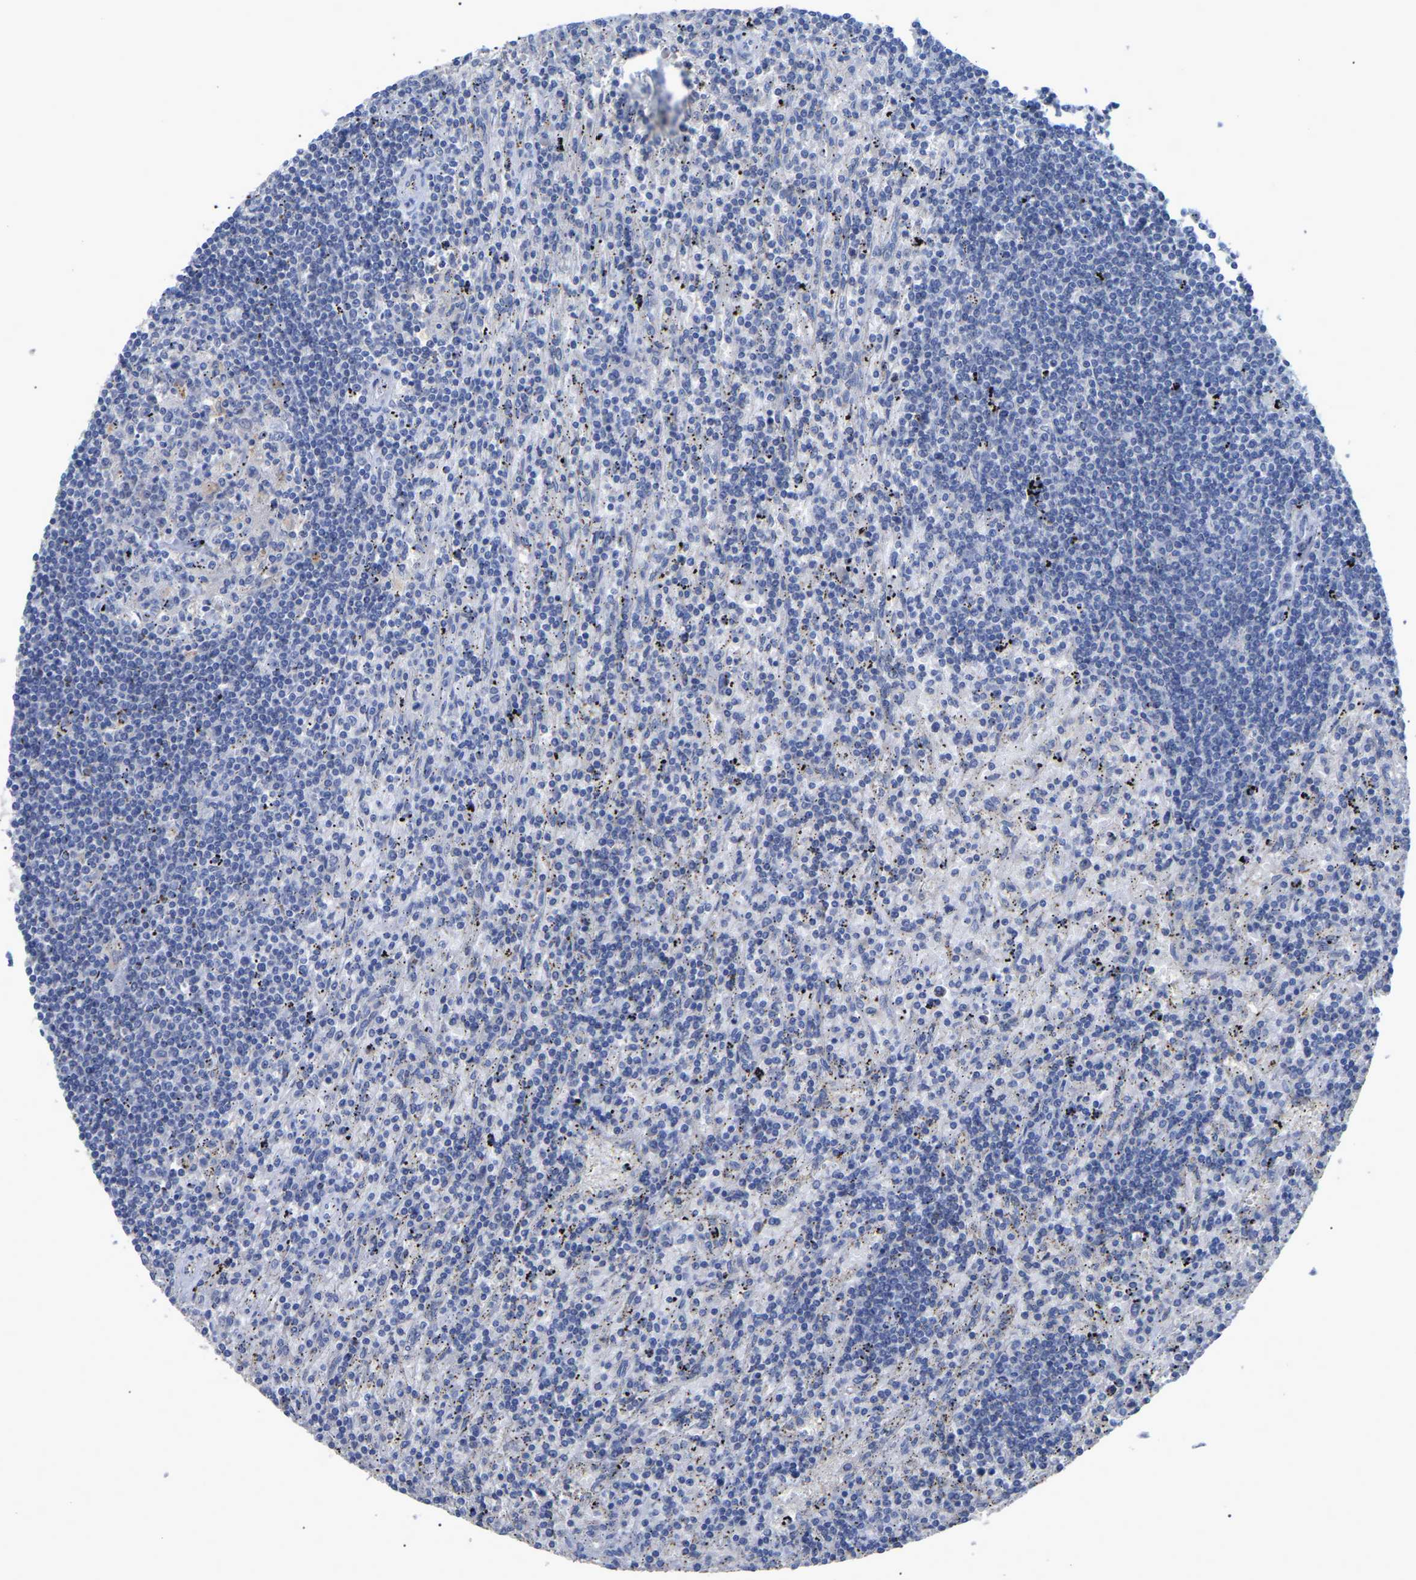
{"staining": {"intensity": "negative", "quantity": "none", "location": "none"}, "tissue": "lymphoma", "cell_type": "Tumor cells", "image_type": "cancer", "snomed": [{"axis": "morphology", "description": "Malignant lymphoma, non-Hodgkin's type, Low grade"}, {"axis": "topography", "description": "Spleen"}], "caption": "A high-resolution micrograph shows IHC staining of lymphoma, which reveals no significant expression in tumor cells.", "gene": "SMPD2", "patient": {"sex": "male", "age": 76}}